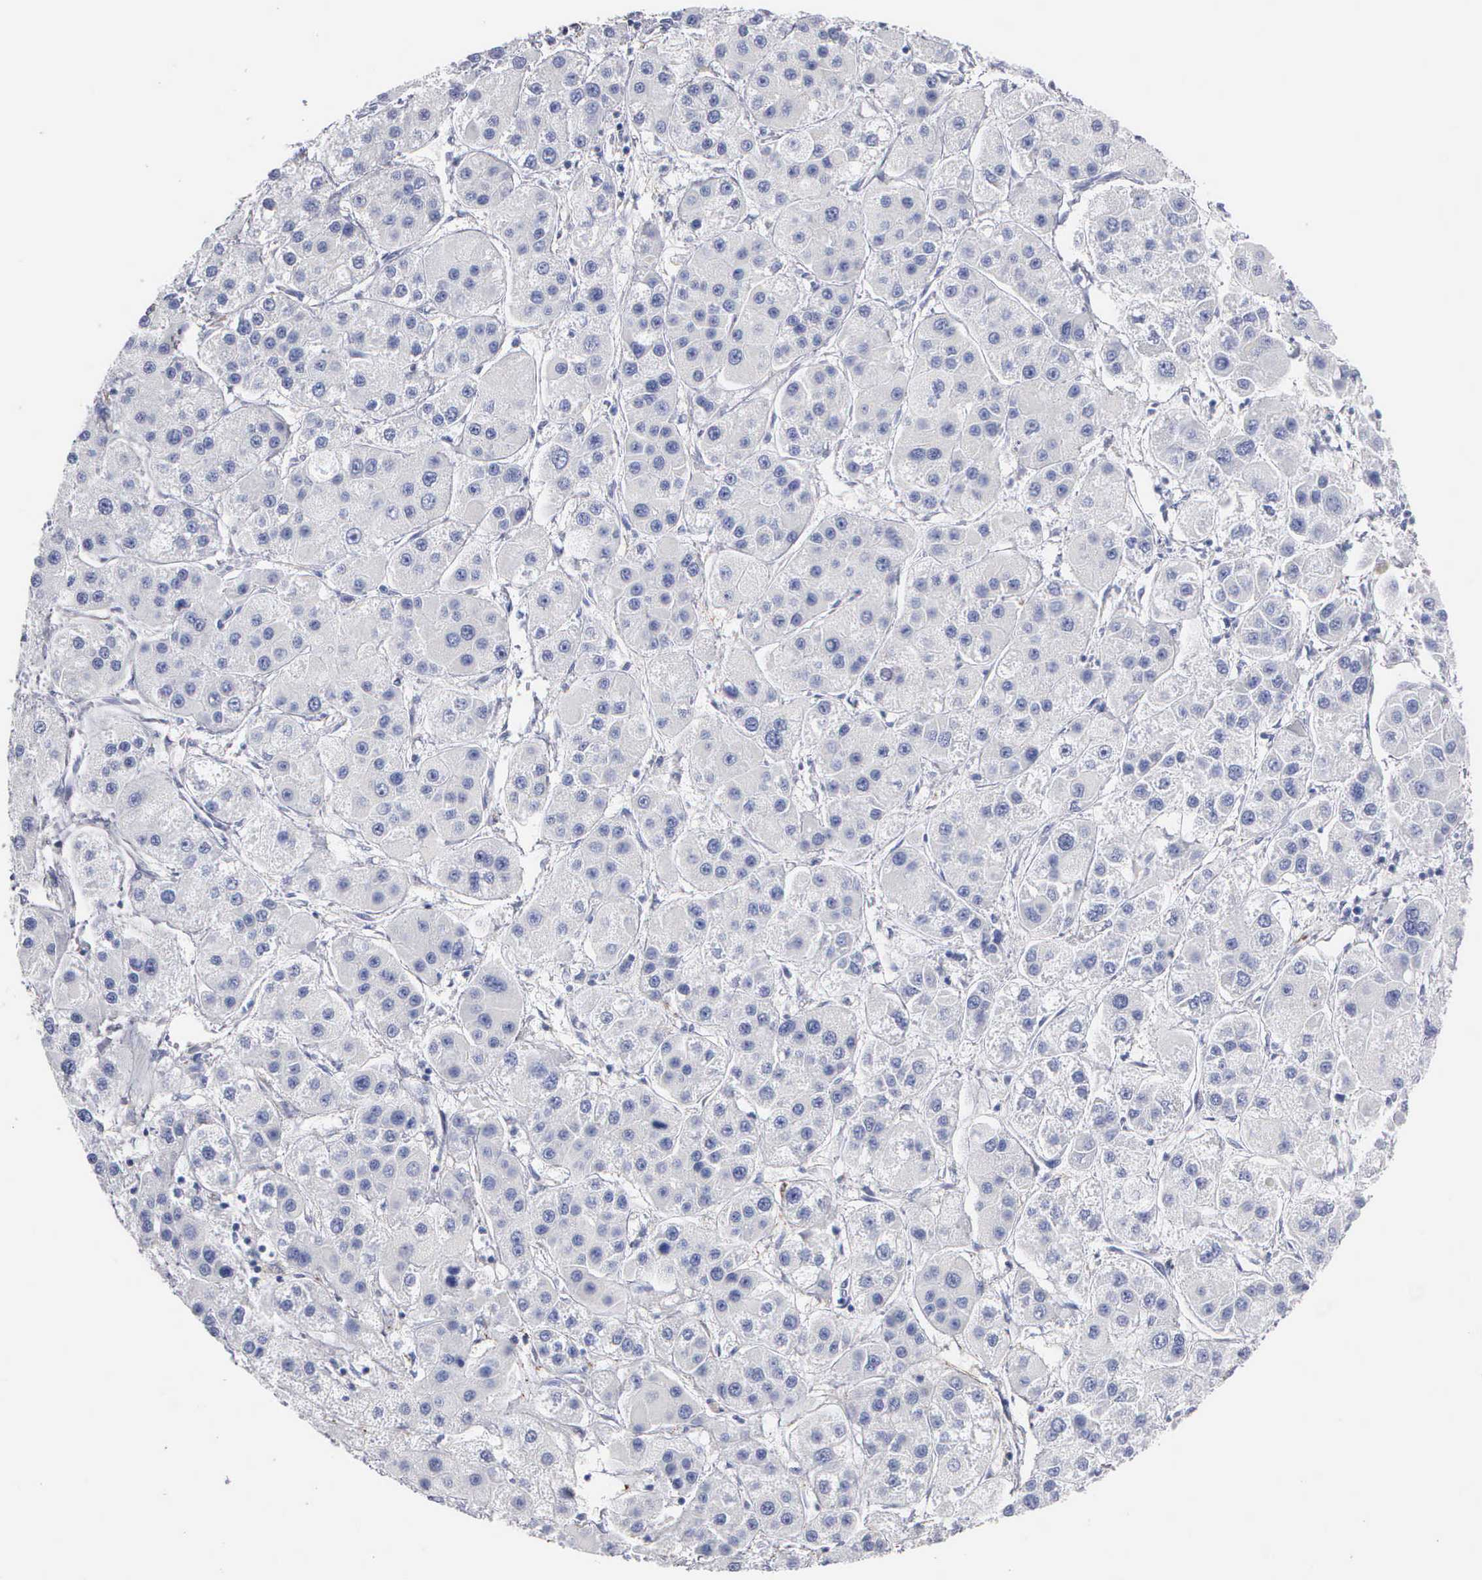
{"staining": {"intensity": "negative", "quantity": "none", "location": "none"}, "tissue": "liver cancer", "cell_type": "Tumor cells", "image_type": "cancer", "snomed": [{"axis": "morphology", "description": "Carcinoma, Hepatocellular, NOS"}, {"axis": "topography", "description": "Liver"}], "caption": "There is no significant expression in tumor cells of liver cancer.", "gene": "ELFN2", "patient": {"sex": "female", "age": 85}}